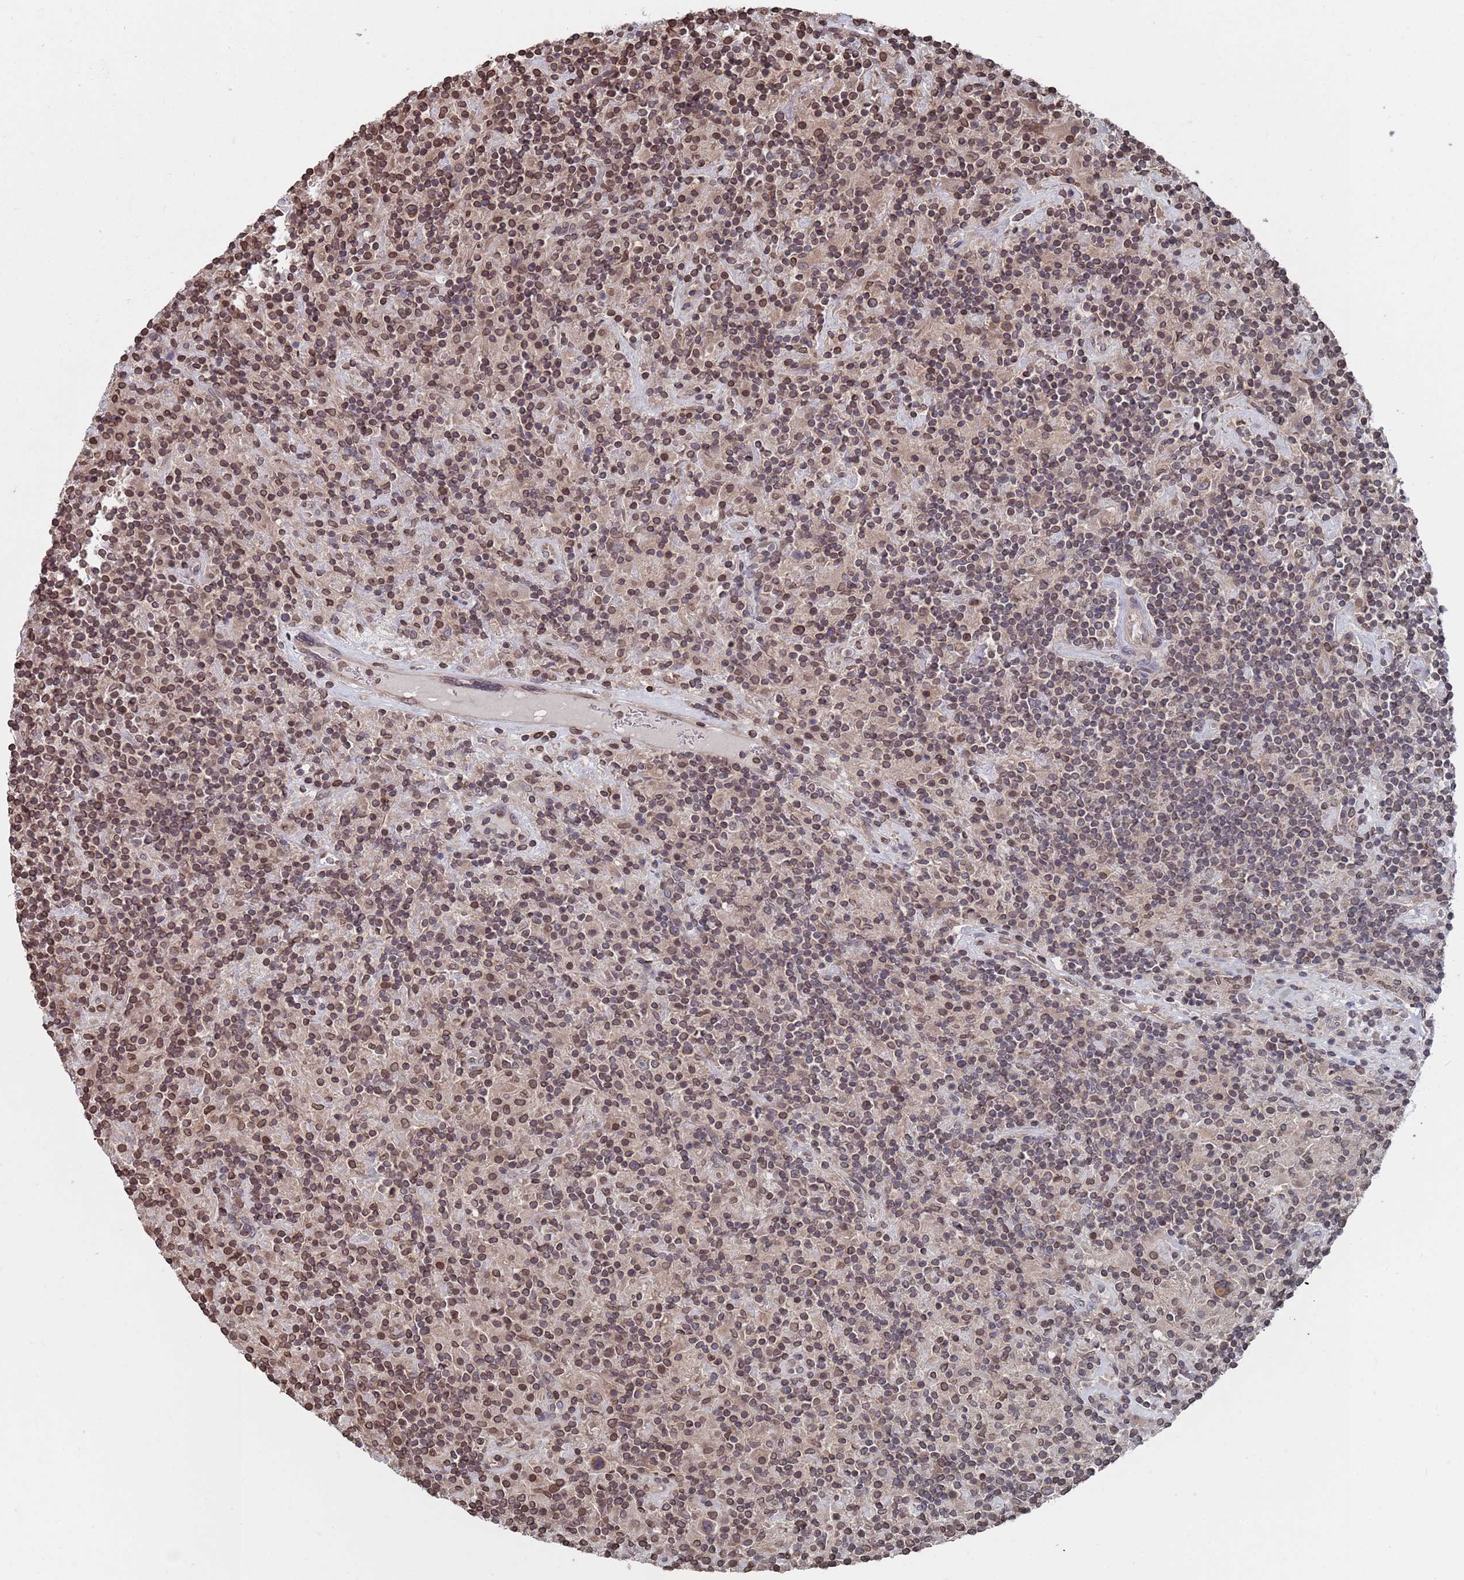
{"staining": {"intensity": "weak", "quantity": "25%-75%", "location": "cytoplasmic/membranous,nuclear"}, "tissue": "lymphoma", "cell_type": "Tumor cells", "image_type": "cancer", "snomed": [{"axis": "morphology", "description": "Hodgkin's disease, NOS"}, {"axis": "topography", "description": "Lymph node"}], "caption": "IHC histopathology image of lymphoma stained for a protein (brown), which reveals low levels of weak cytoplasmic/membranous and nuclear expression in about 25%-75% of tumor cells.", "gene": "SDHAF3", "patient": {"sex": "male", "age": 70}}